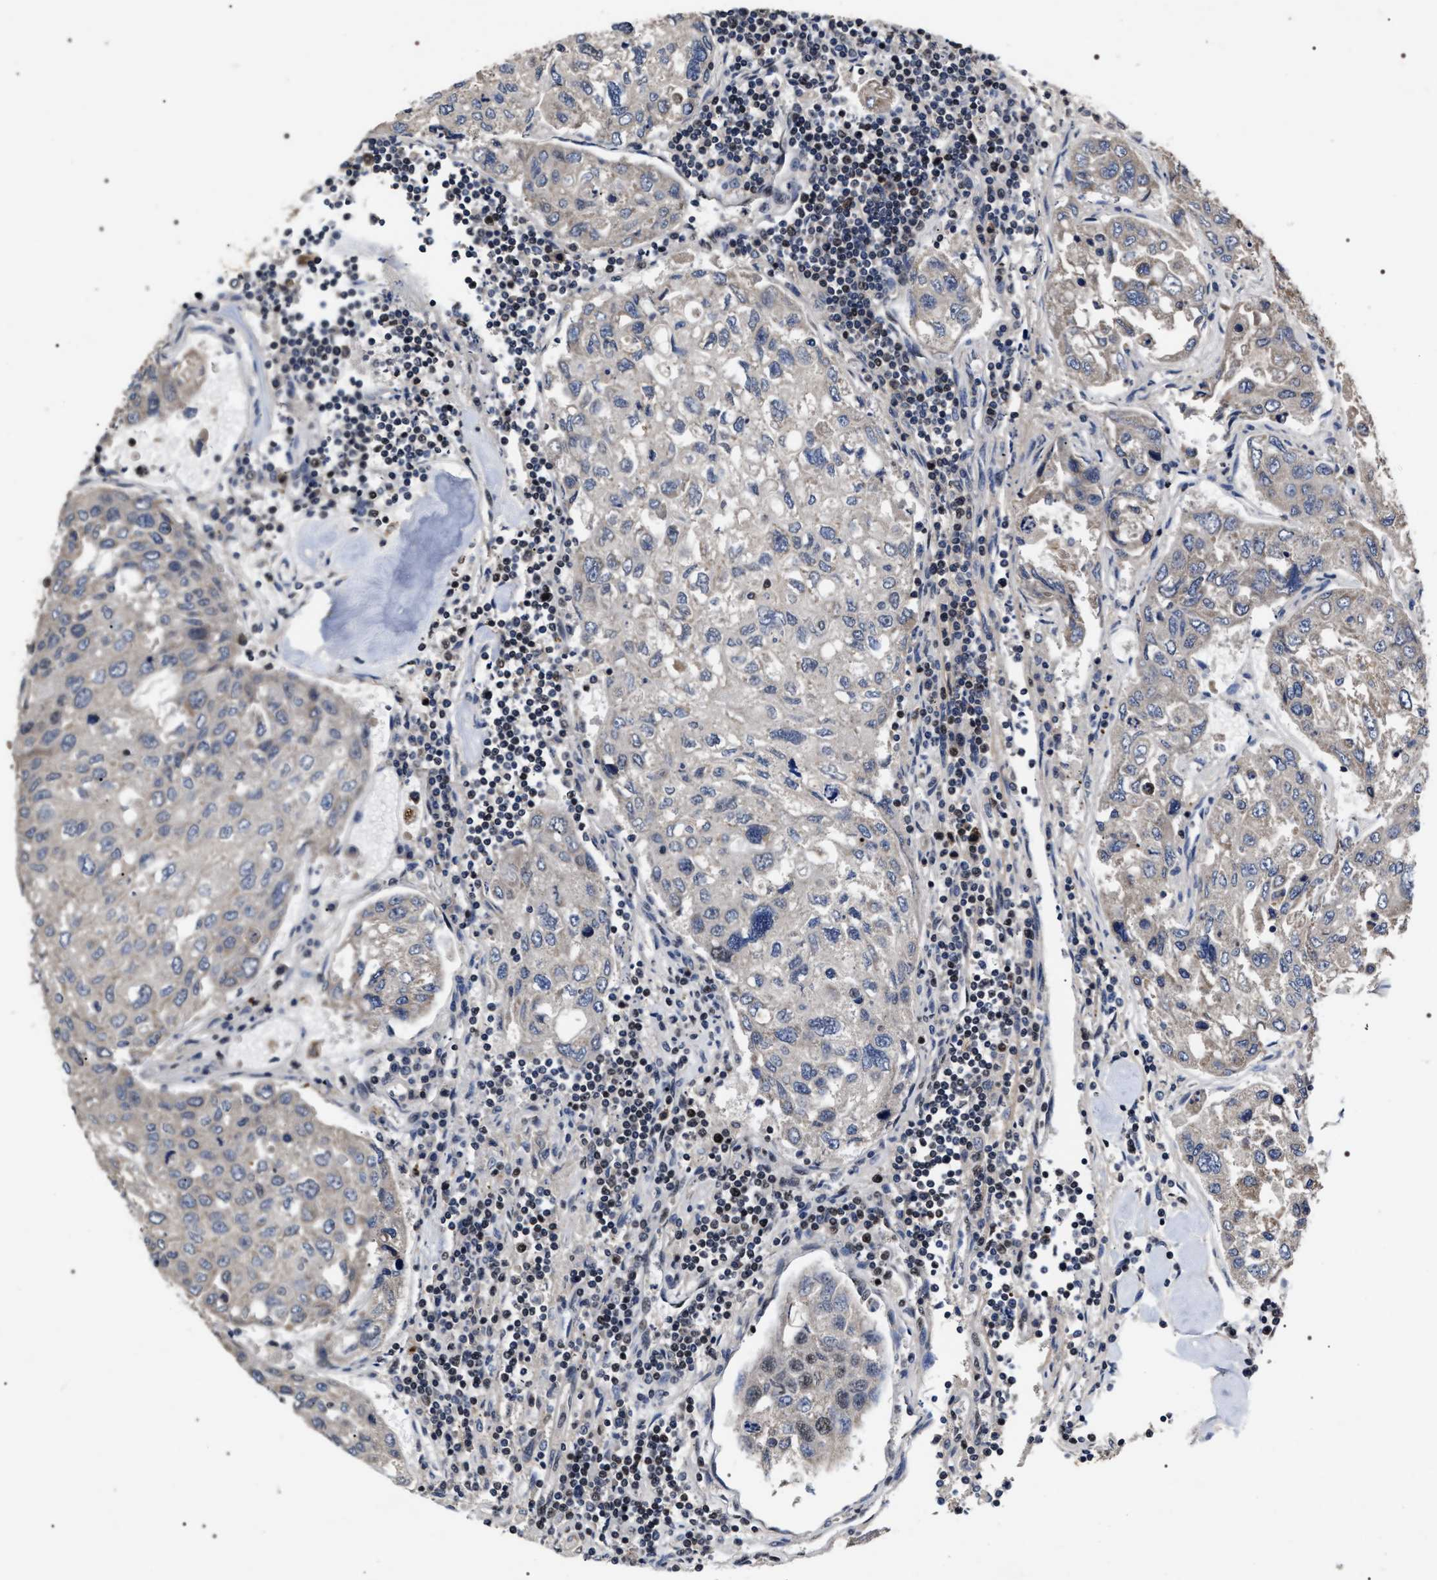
{"staining": {"intensity": "weak", "quantity": "25%-75%", "location": "cytoplasmic/membranous"}, "tissue": "urothelial cancer", "cell_type": "Tumor cells", "image_type": "cancer", "snomed": [{"axis": "morphology", "description": "Urothelial carcinoma, High grade"}, {"axis": "topography", "description": "Lymph node"}, {"axis": "topography", "description": "Urinary bladder"}], "caption": "Brown immunohistochemical staining in human high-grade urothelial carcinoma demonstrates weak cytoplasmic/membranous expression in about 25%-75% of tumor cells.", "gene": "RRP1B", "patient": {"sex": "male", "age": 51}}